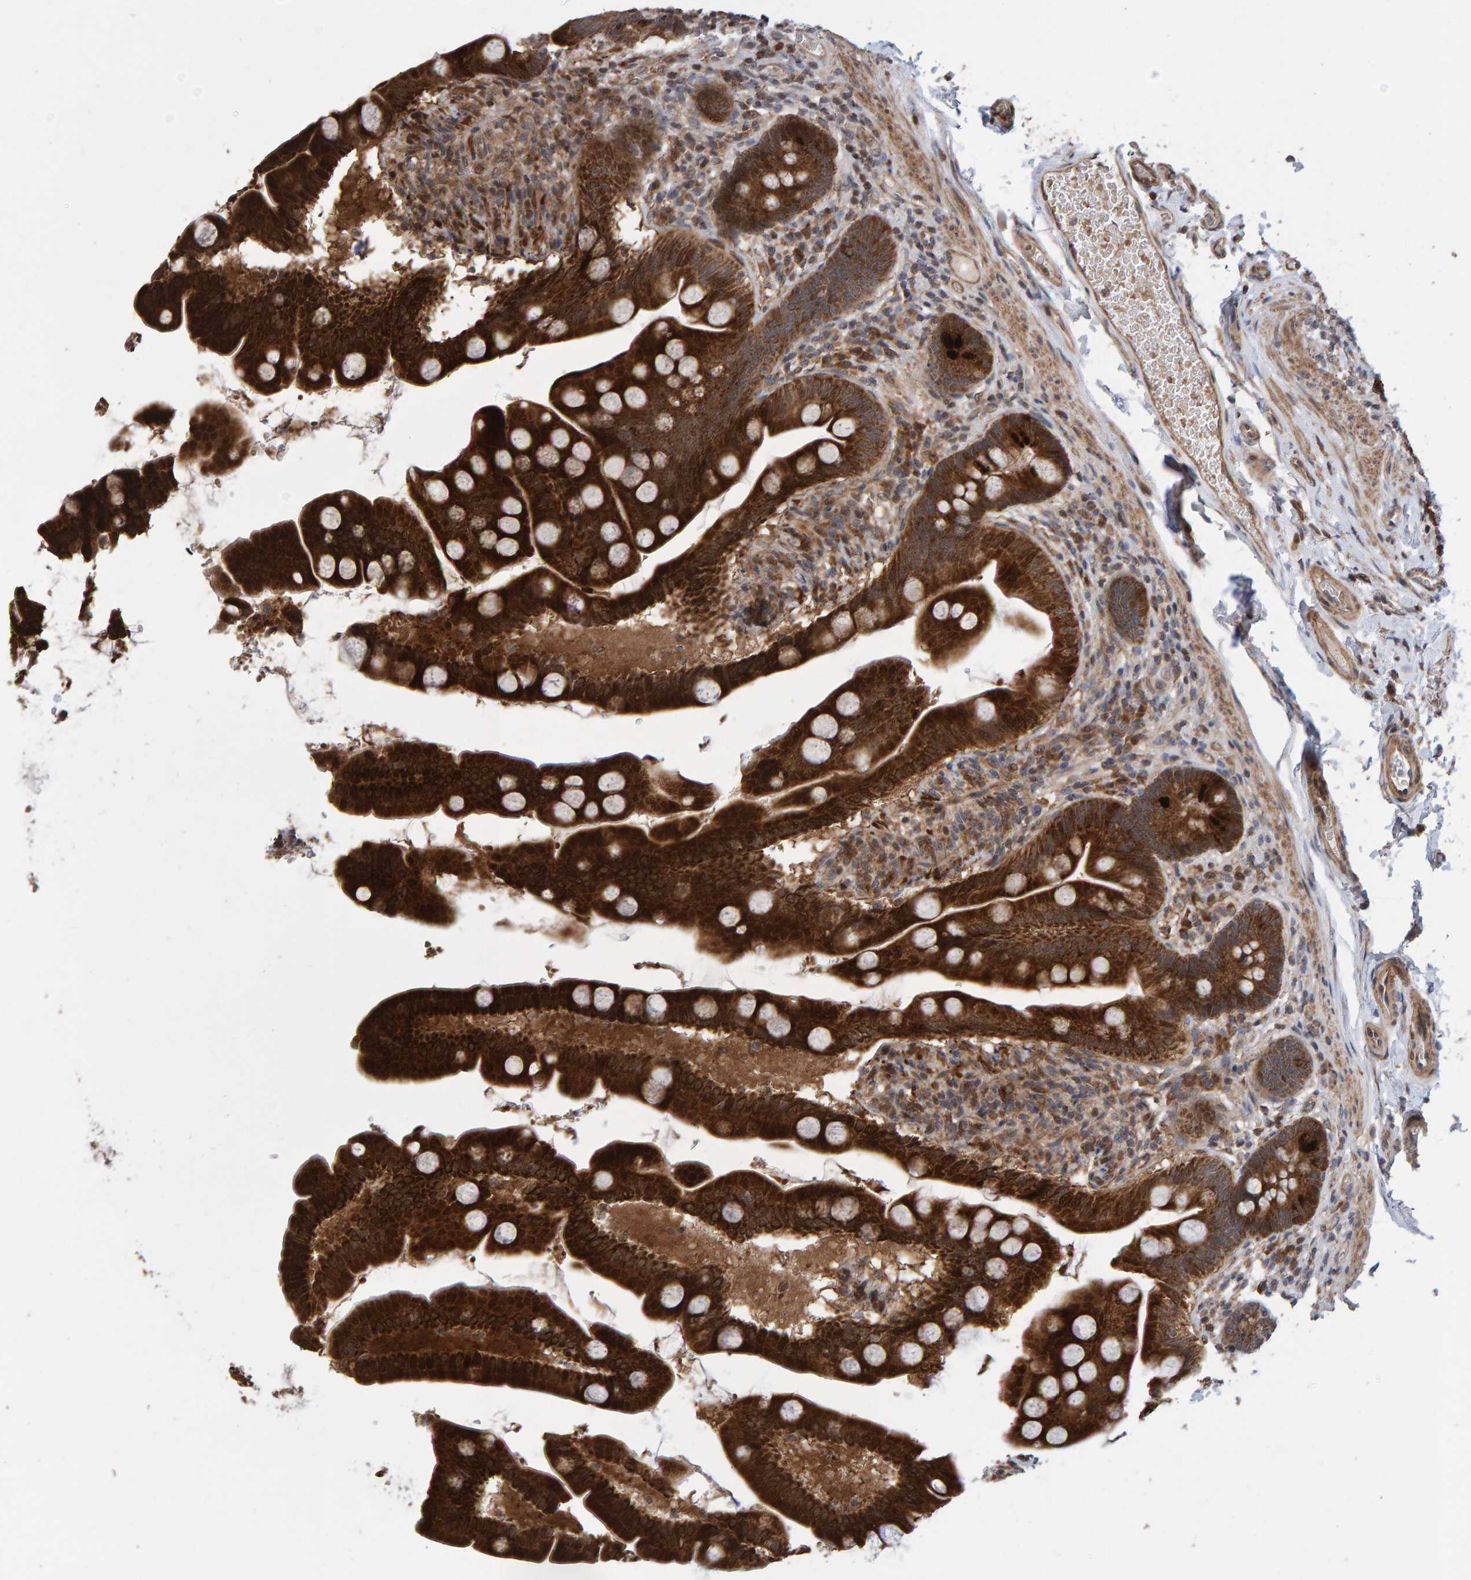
{"staining": {"intensity": "strong", "quantity": ">75%", "location": "cytoplasmic/membranous"}, "tissue": "small intestine", "cell_type": "Glandular cells", "image_type": "normal", "snomed": [{"axis": "morphology", "description": "Normal tissue, NOS"}, {"axis": "topography", "description": "Small intestine"}], "caption": "Immunohistochemistry (IHC) staining of benign small intestine, which shows high levels of strong cytoplasmic/membranous staining in approximately >75% of glandular cells indicating strong cytoplasmic/membranous protein positivity. The staining was performed using DAB (3,3'-diaminobenzidine) (brown) for protein detection and nuclei were counterstained in hematoxylin (blue).", "gene": "PECR", "patient": {"sex": "female", "age": 56}}